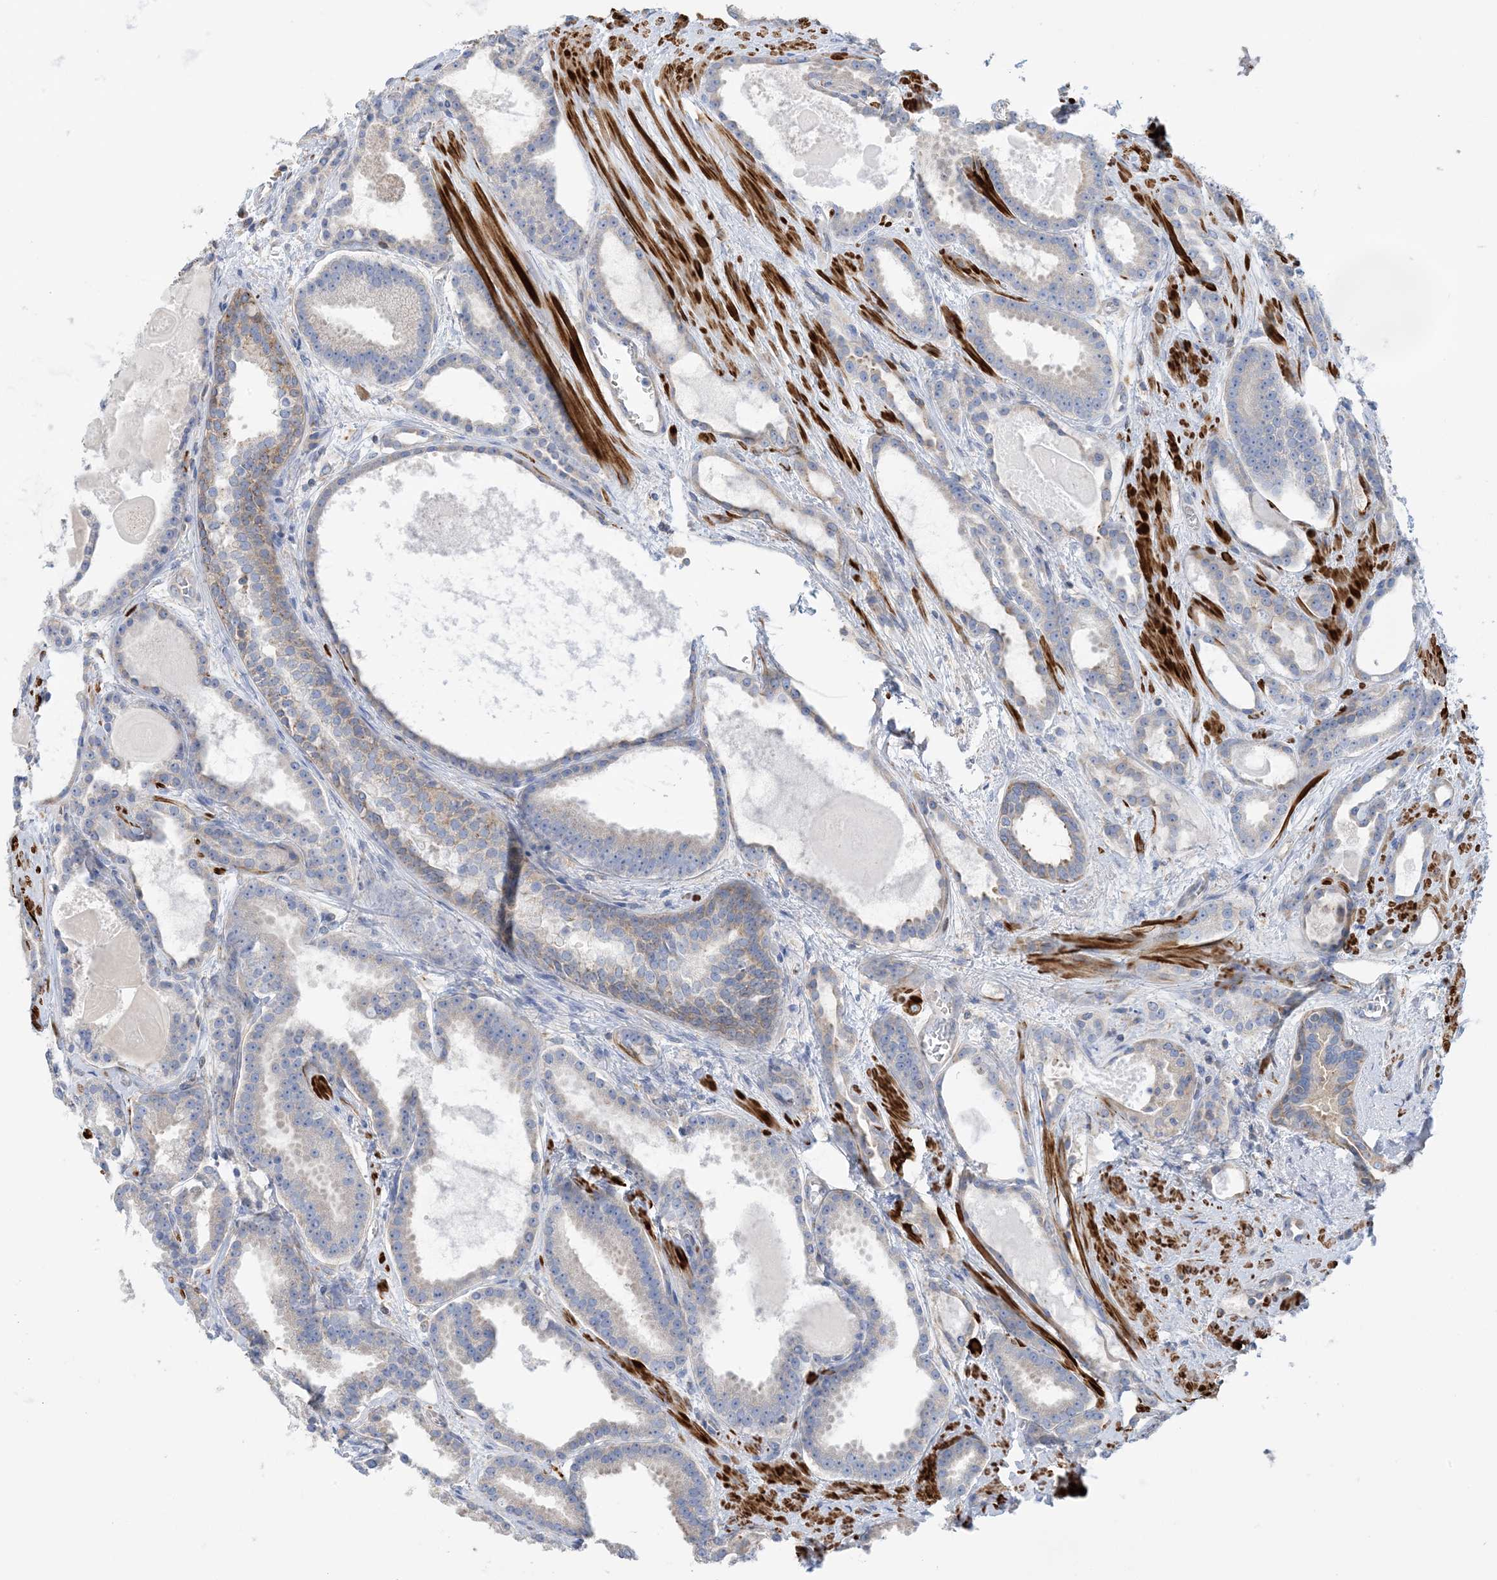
{"staining": {"intensity": "negative", "quantity": "none", "location": "none"}, "tissue": "prostate cancer", "cell_type": "Tumor cells", "image_type": "cancer", "snomed": [{"axis": "morphology", "description": "Adenocarcinoma, High grade"}, {"axis": "topography", "description": "Prostate"}], "caption": "Human prostate high-grade adenocarcinoma stained for a protein using IHC exhibits no positivity in tumor cells.", "gene": "CALHM5", "patient": {"sex": "male", "age": 60}}